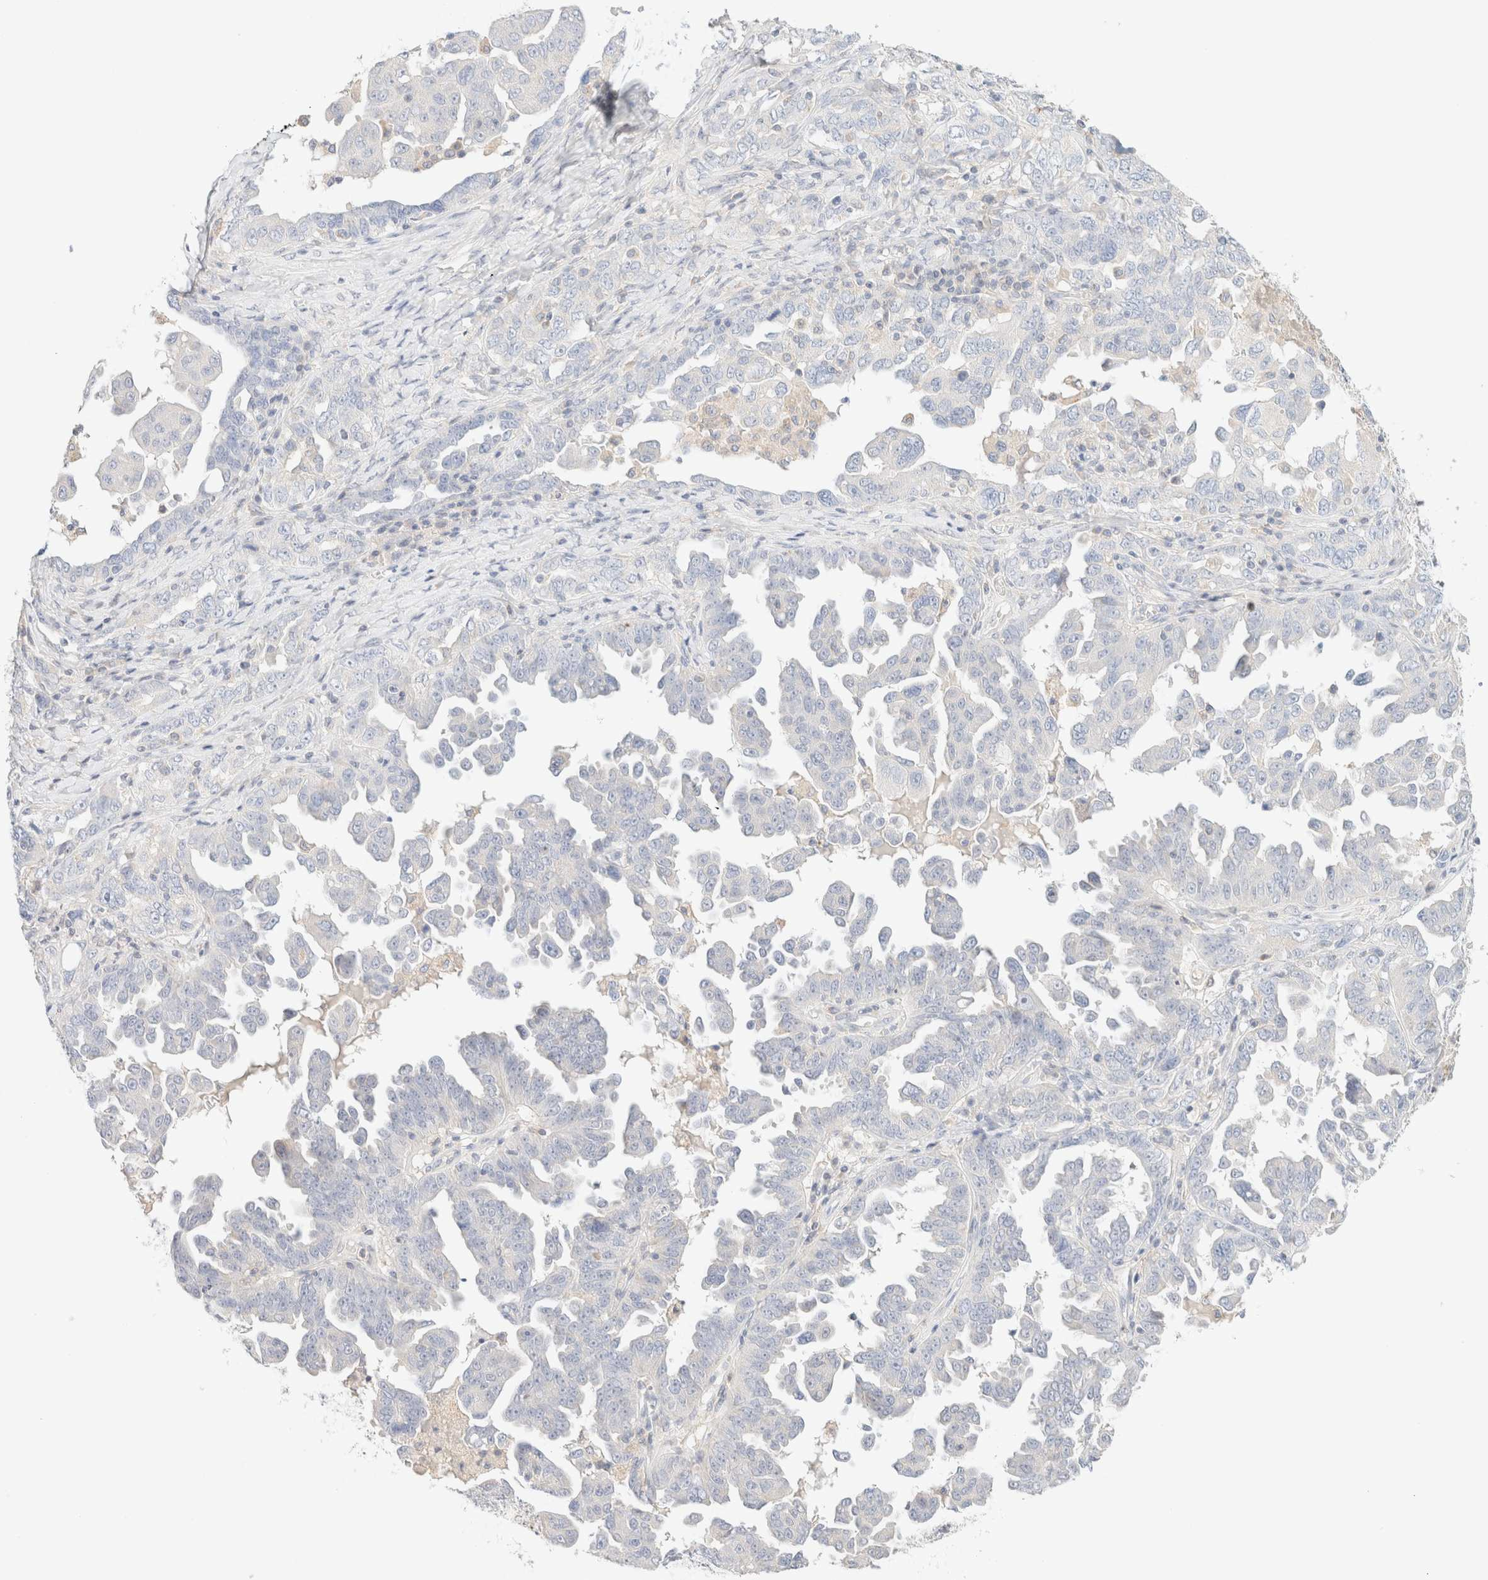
{"staining": {"intensity": "negative", "quantity": "none", "location": "none"}, "tissue": "ovarian cancer", "cell_type": "Tumor cells", "image_type": "cancer", "snomed": [{"axis": "morphology", "description": "Carcinoma, endometroid"}, {"axis": "topography", "description": "Ovary"}], "caption": "Tumor cells show no significant protein positivity in endometroid carcinoma (ovarian).", "gene": "SARM1", "patient": {"sex": "female", "age": 62}}